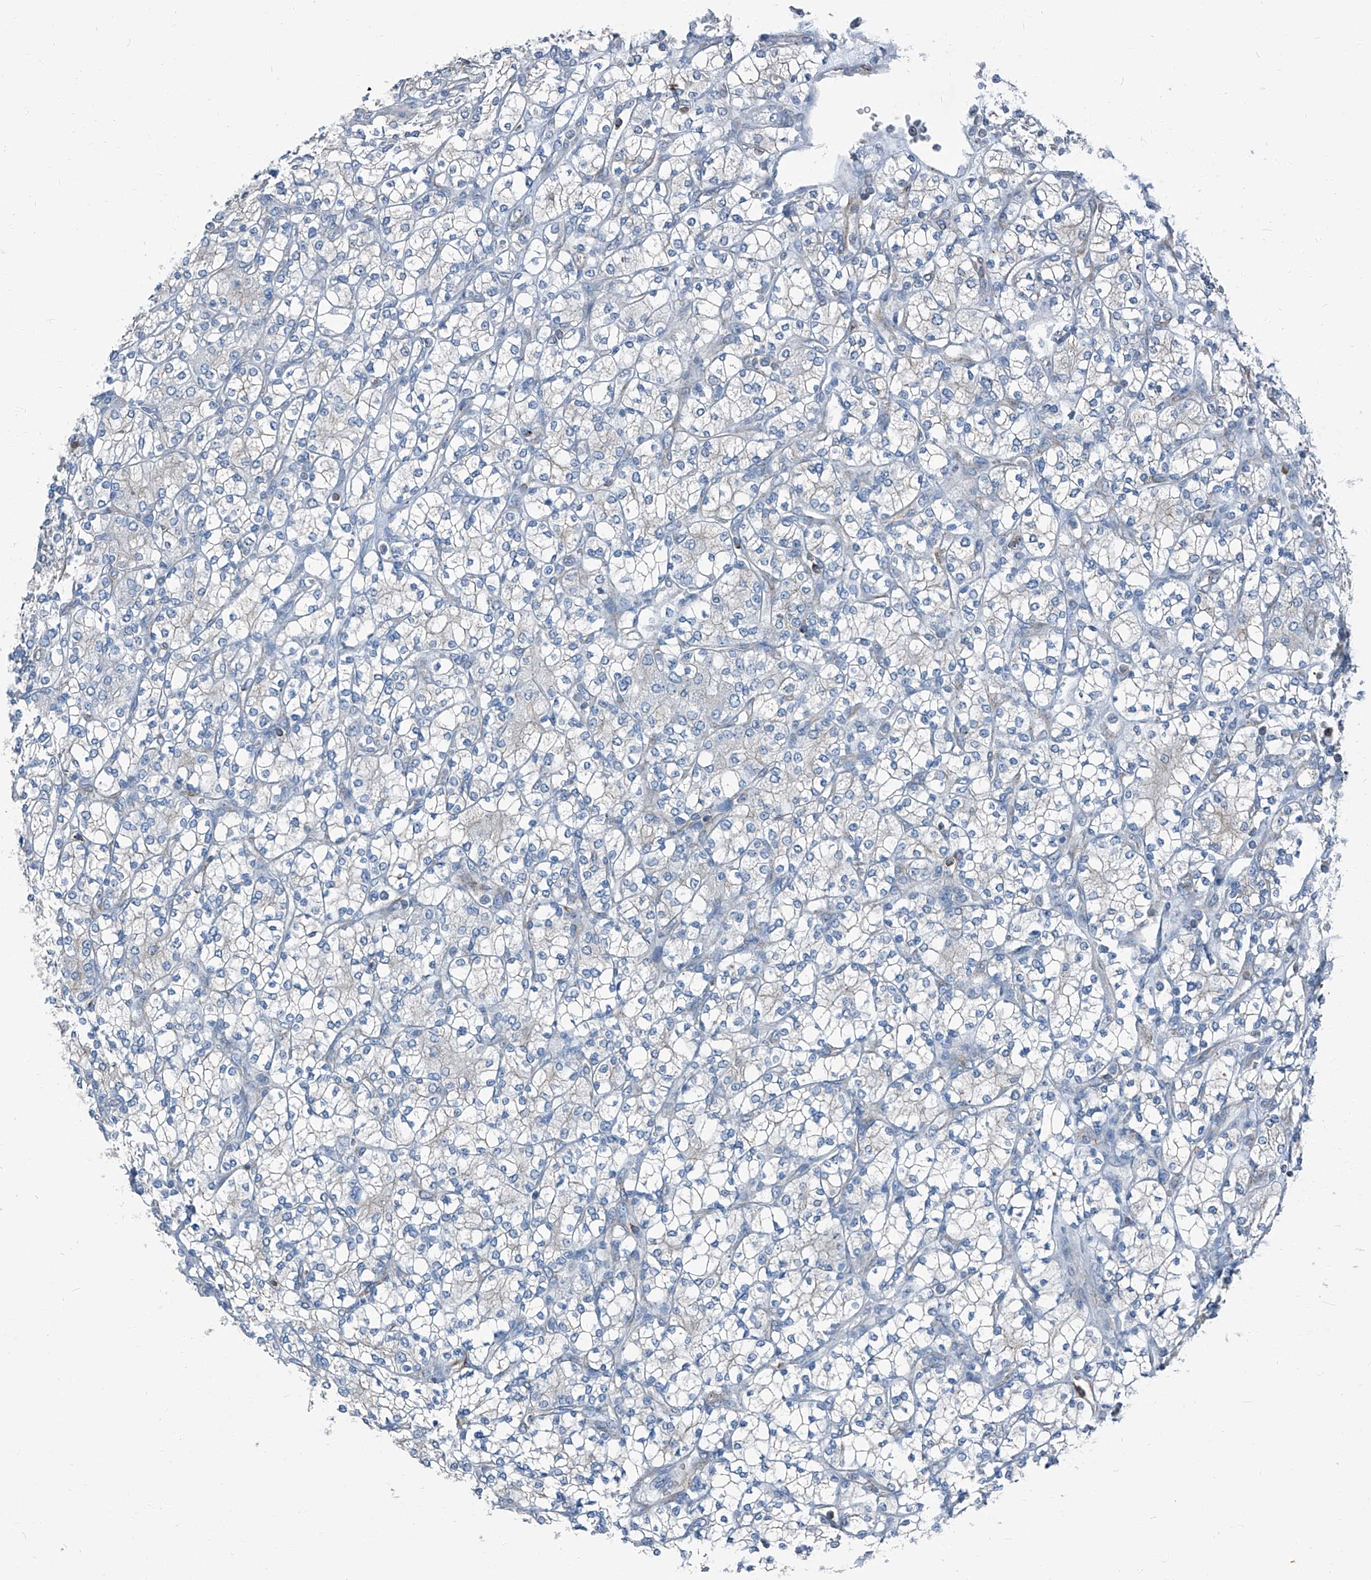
{"staining": {"intensity": "negative", "quantity": "none", "location": "none"}, "tissue": "renal cancer", "cell_type": "Tumor cells", "image_type": "cancer", "snomed": [{"axis": "morphology", "description": "Adenocarcinoma, NOS"}, {"axis": "topography", "description": "Kidney"}], "caption": "Protein analysis of renal adenocarcinoma demonstrates no significant expression in tumor cells.", "gene": "SEPTIN7", "patient": {"sex": "male", "age": 77}}